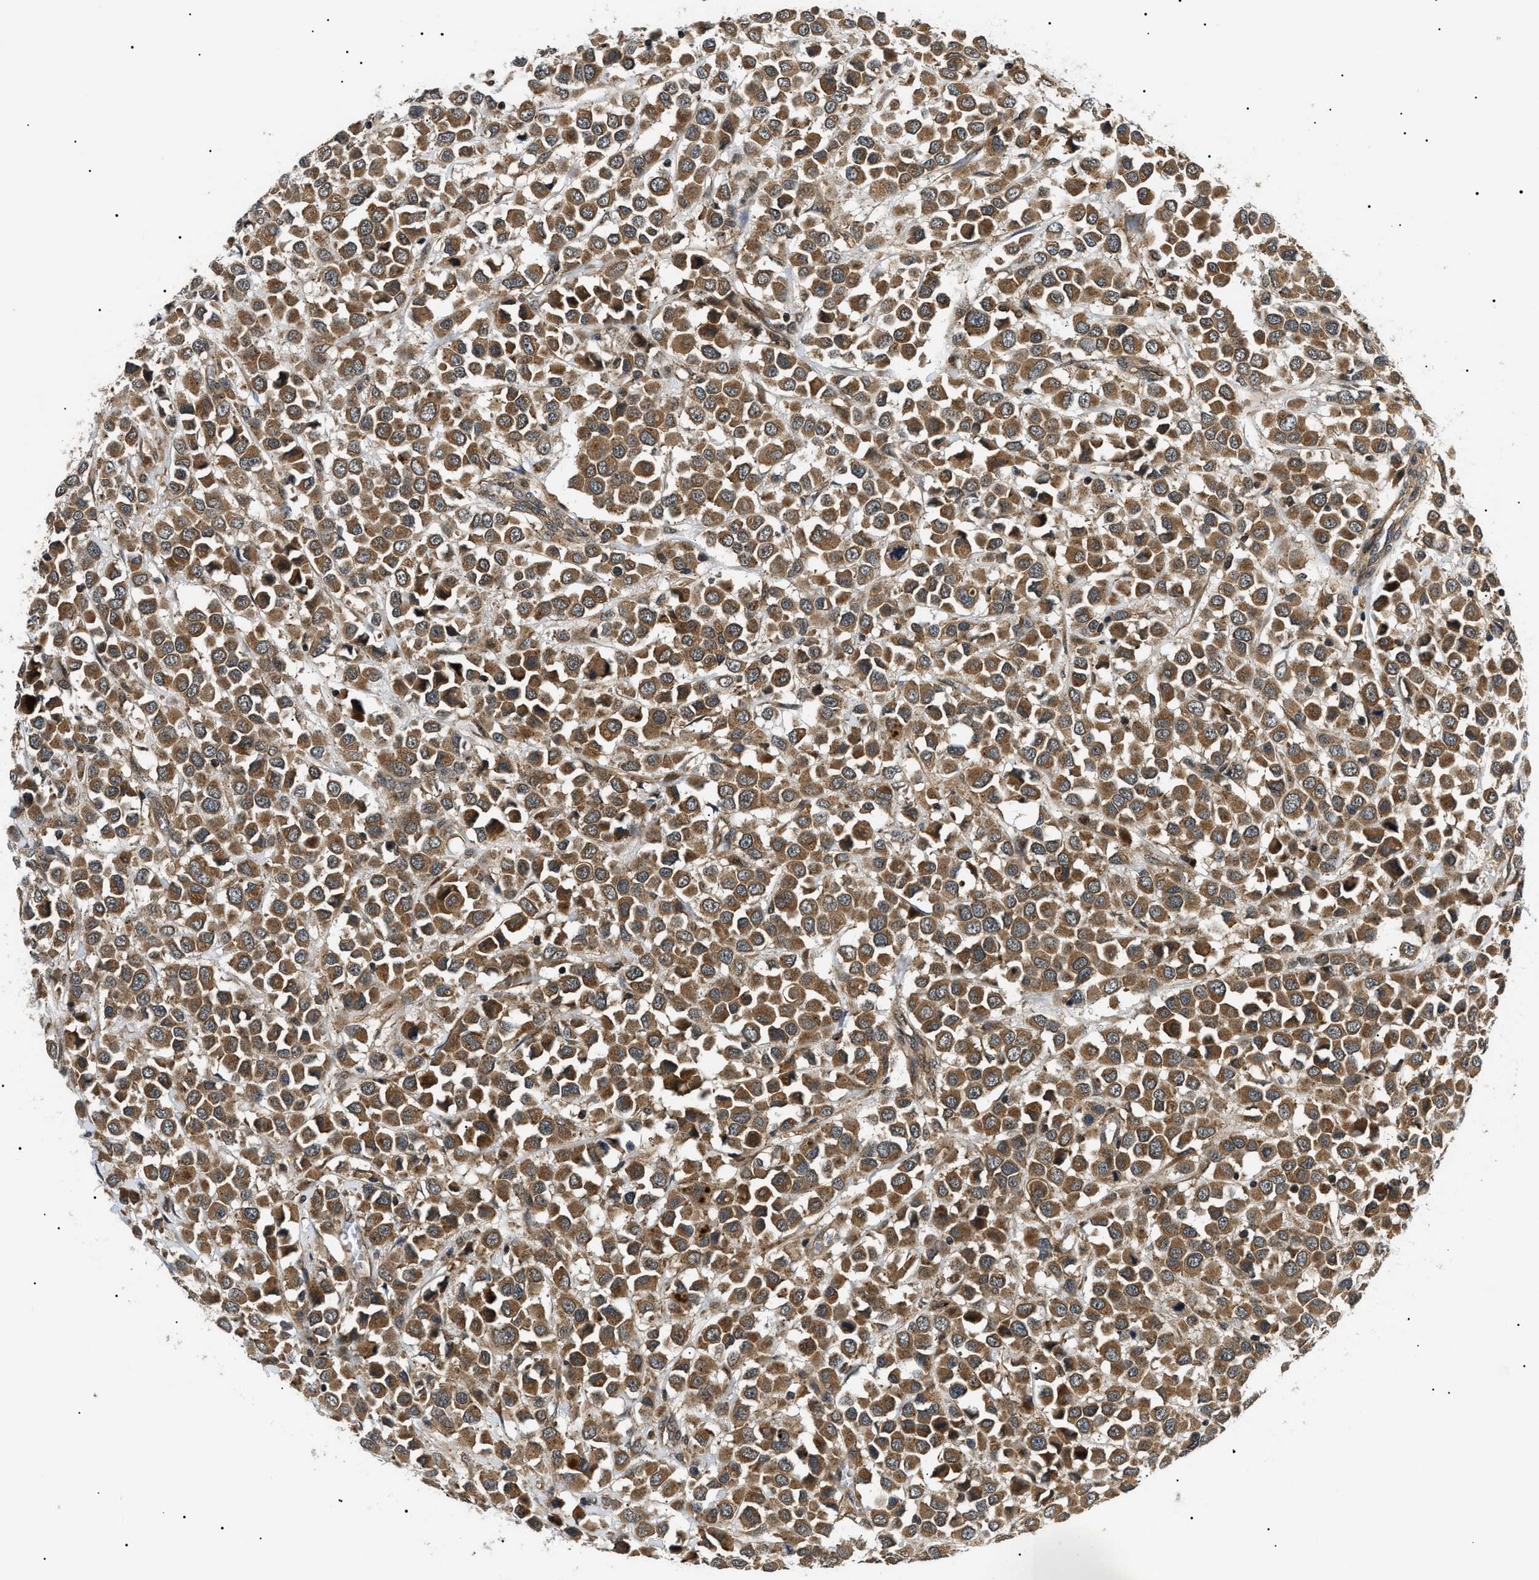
{"staining": {"intensity": "moderate", "quantity": ">75%", "location": "cytoplasmic/membranous"}, "tissue": "breast cancer", "cell_type": "Tumor cells", "image_type": "cancer", "snomed": [{"axis": "morphology", "description": "Duct carcinoma"}, {"axis": "topography", "description": "Breast"}], "caption": "A brown stain highlights moderate cytoplasmic/membranous positivity of a protein in breast cancer tumor cells. The staining was performed using DAB, with brown indicating positive protein expression. Nuclei are stained blue with hematoxylin.", "gene": "ATP6AP1", "patient": {"sex": "female", "age": 61}}